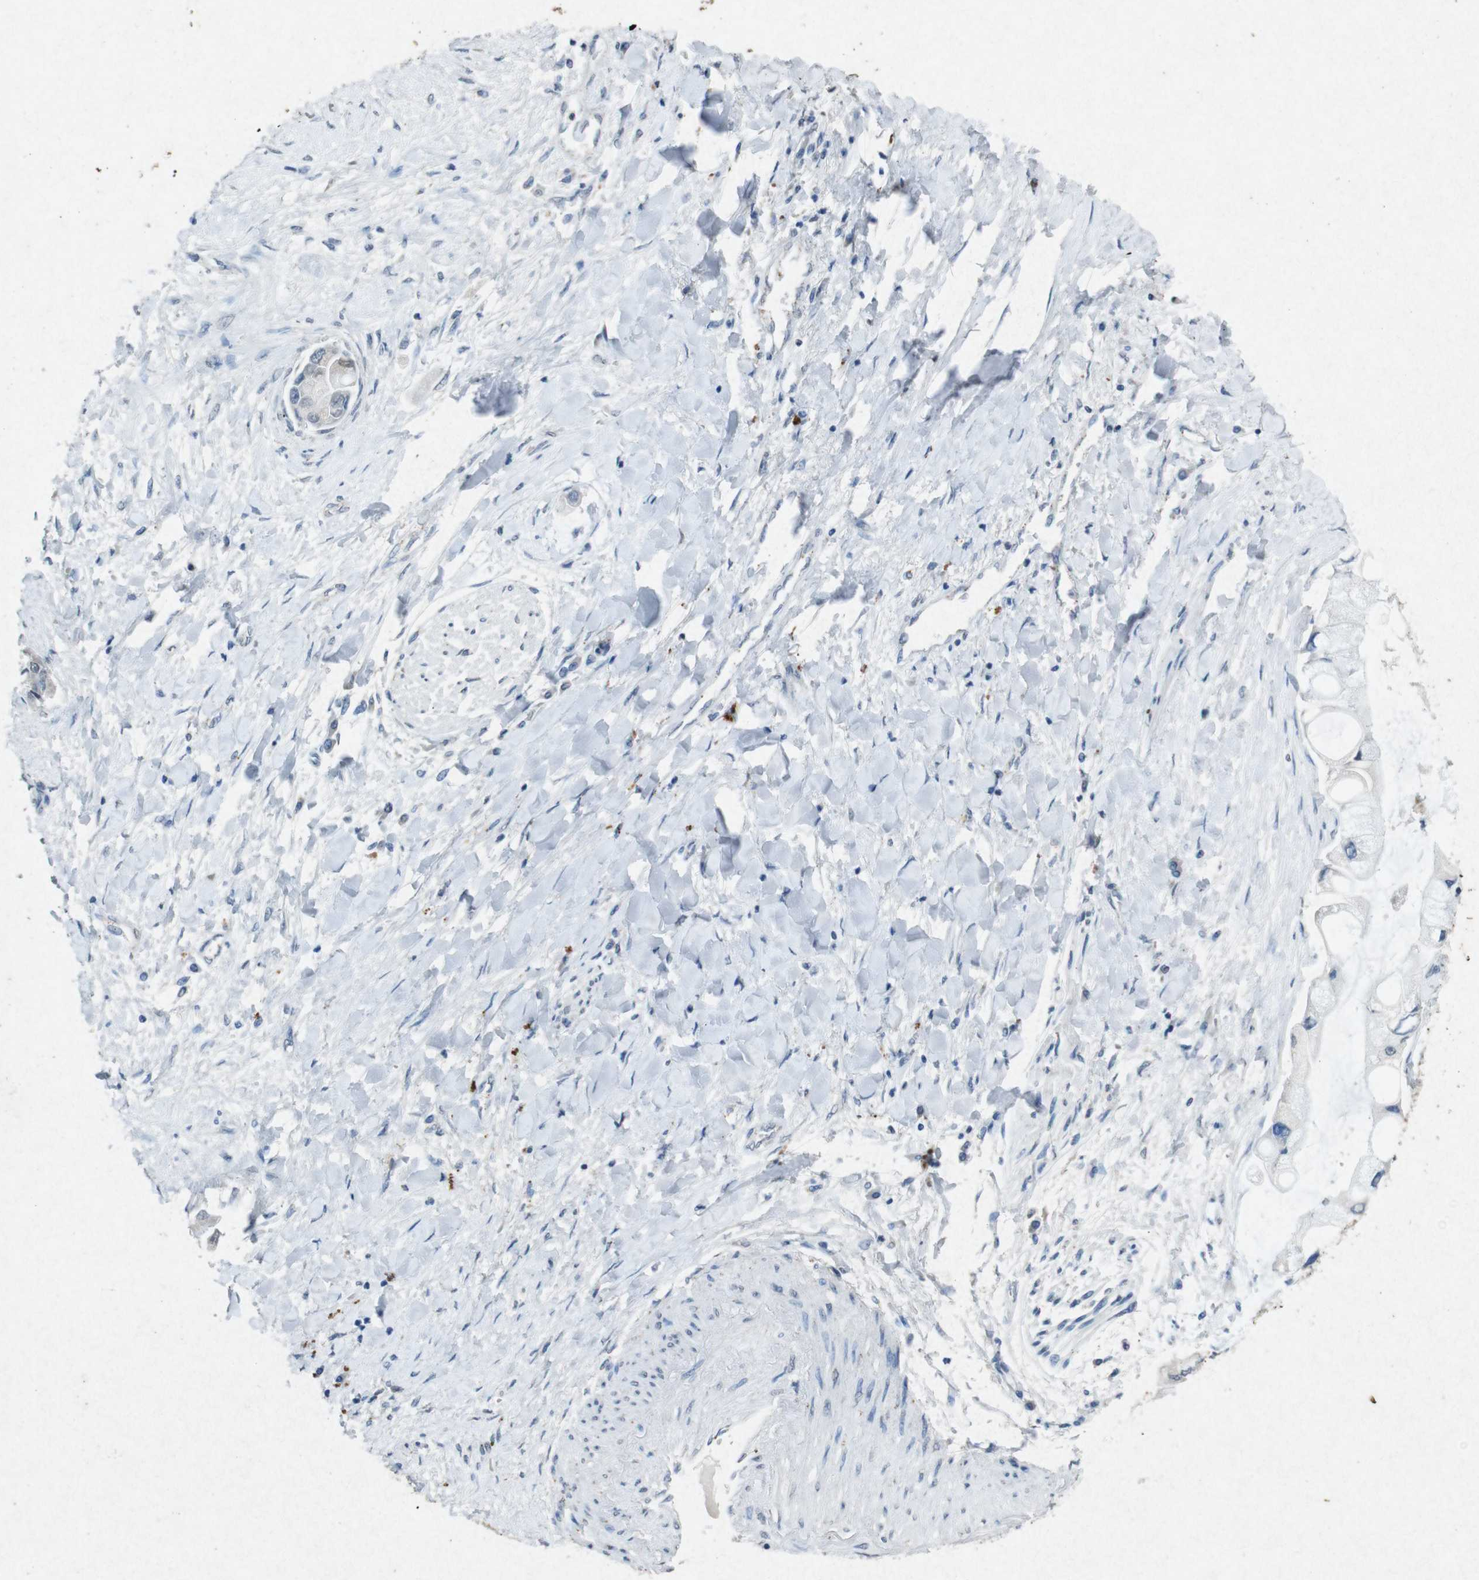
{"staining": {"intensity": "negative", "quantity": "none", "location": "none"}, "tissue": "liver cancer", "cell_type": "Tumor cells", "image_type": "cancer", "snomed": [{"axis": "morphology", "description": "Cholangiocarcinoma"}, {"axis": "topography", "description": "Liver"}], "caption": "Liver cancer (cholangiocarcinoma) was stained to show a protein in brown. There is no significant expression in tumor cells. (DAB (3,3'-diaminobenzidine) immunohistochemistry, high magnification).", "gene": "STBD1", "patient": {"sex": "male", "age": 50}}